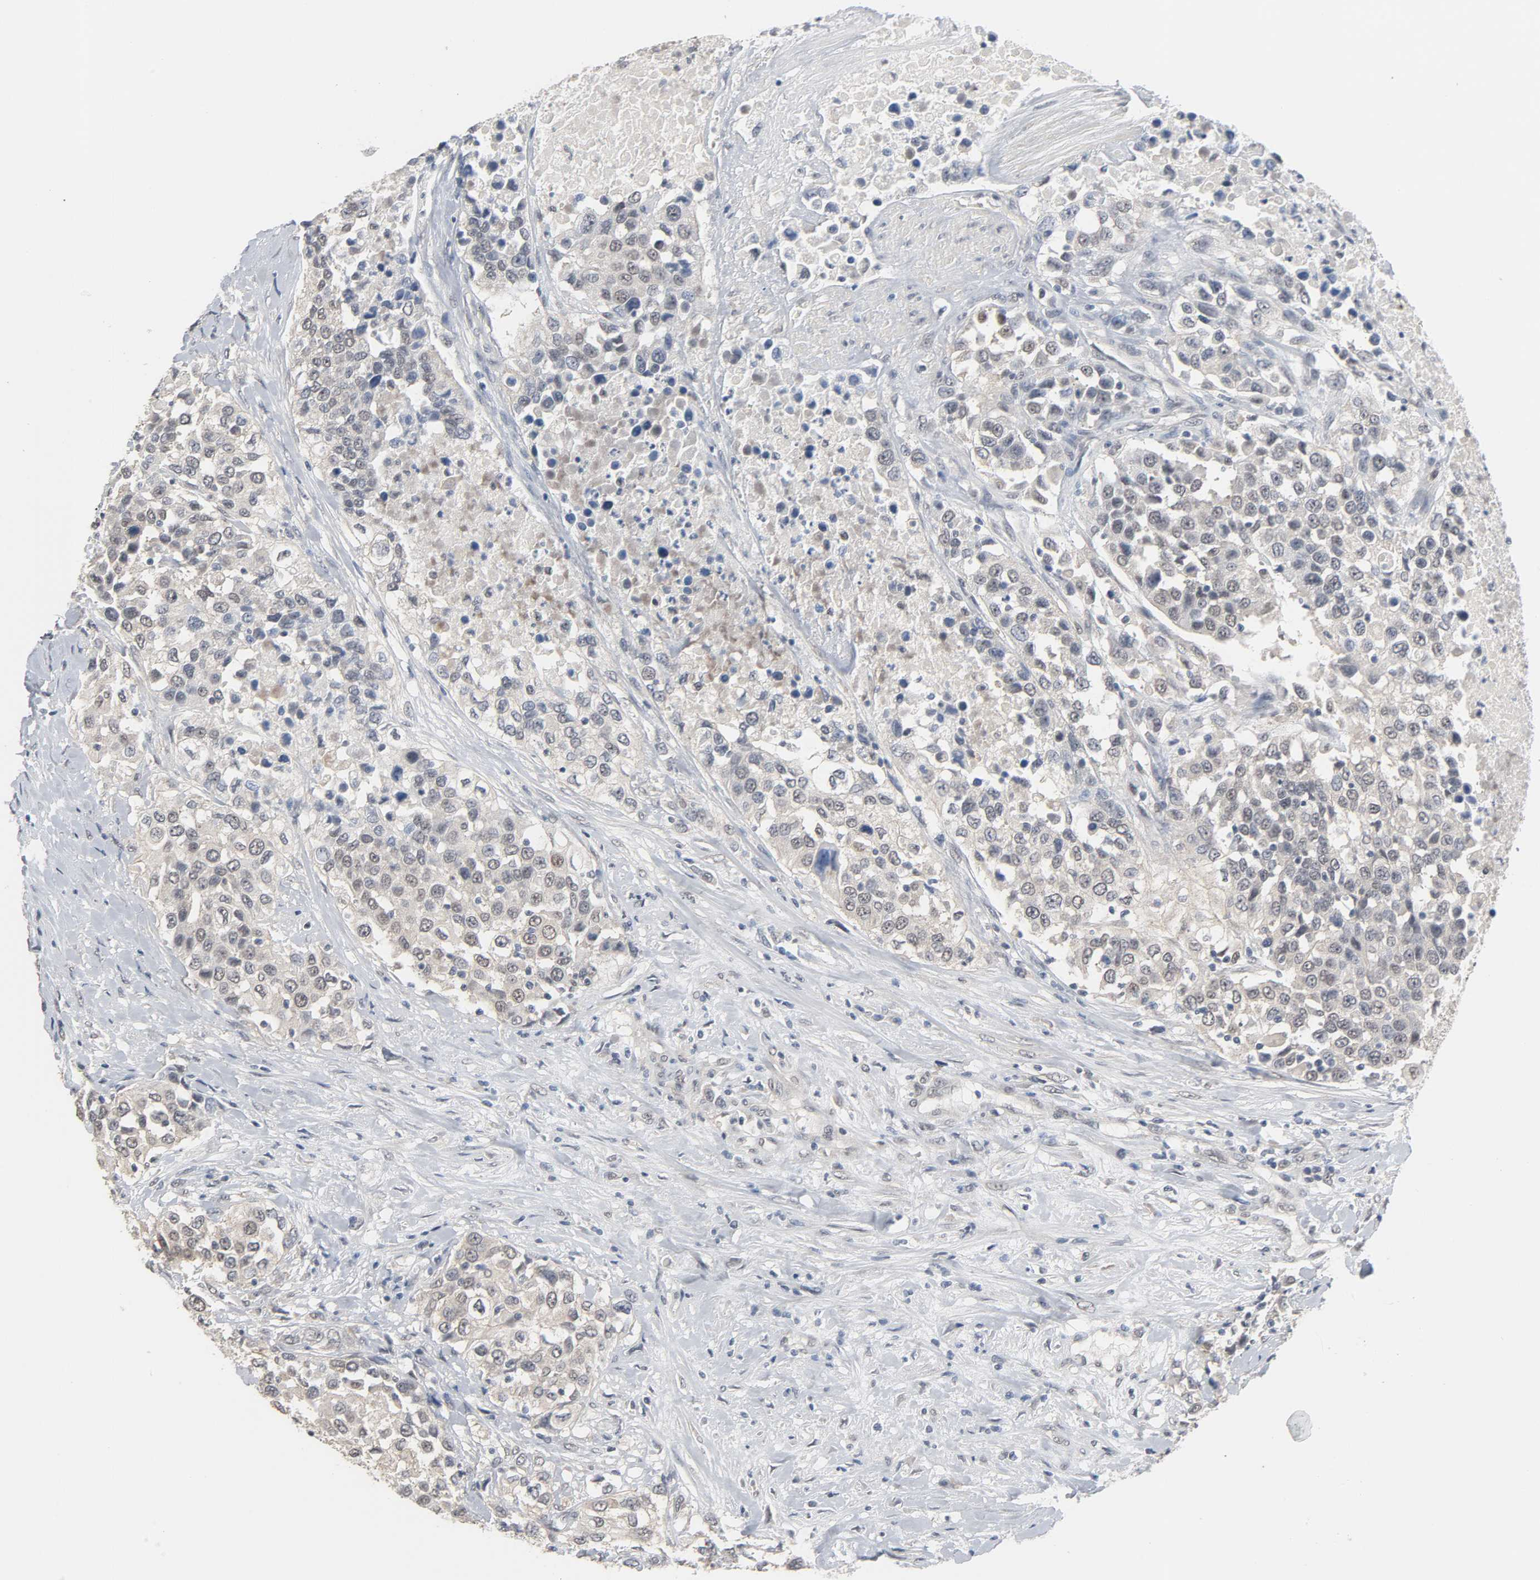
{"staining": {"intensity": "weak", "quantity": "<25%", "location": "cytoplasmic/membranous"}, "tissue": "urothelial cancer", "cell_type": "Tumor cells", "image_type": "cancer", "snomed": [{"axis": "morphology", "description": "Urothelial carcinoma, High grade"}, {"axis": "topography", "description": "Urinary bladder"}], "caption": "Immunohistochemistry of high-grade urothelial carcinoma displays no staining in tumor cells. (Stains: DAB immunohistochemistry with hematoxylin counter stain, Microscopy: brightfield microscopy at high magnification).", "gene": "ACSS2", "patient": {"sex": "female", "age": 80}}